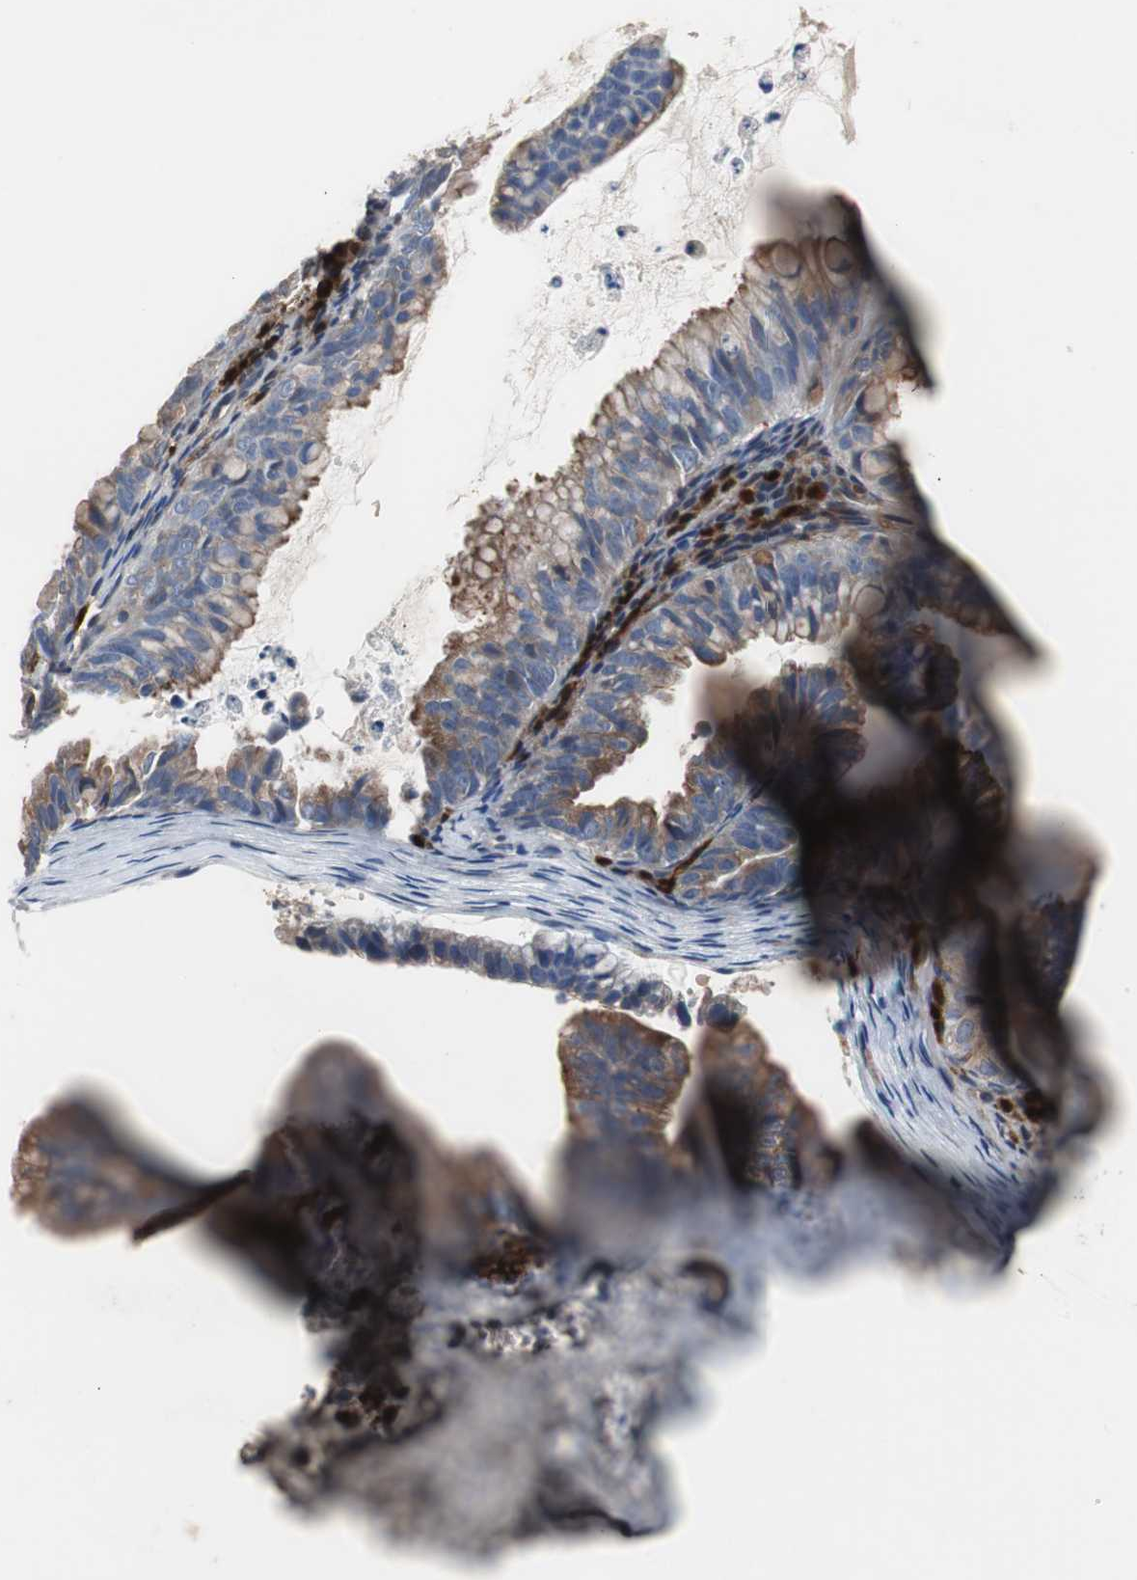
{"staining": {"intensity": "moderate", "quantity": ">75%", "location": "cytoplasmic/membranous"}, "tissue": "ovarian cancer", "cell_type": "Tumor cells", "image_type": "cancer", "snomed": [{"axis": "morphology", "description": "Cystadenocarcinoma, mucinous, NOS"}, {"axis": "topography", "description": "Ovary"}], "caption": "This photomicrograph demonstrates ovarian mucinous cystadenocarcinoma stained with immunohistochemistry to label a protein in brown. The cytoplasmic/membranous of tumor cells show moderate positivity for the protein. Nuclei are counter-stained blue.", "gene": "CALB2", "patient": {"sex": "female", "age": 36}}